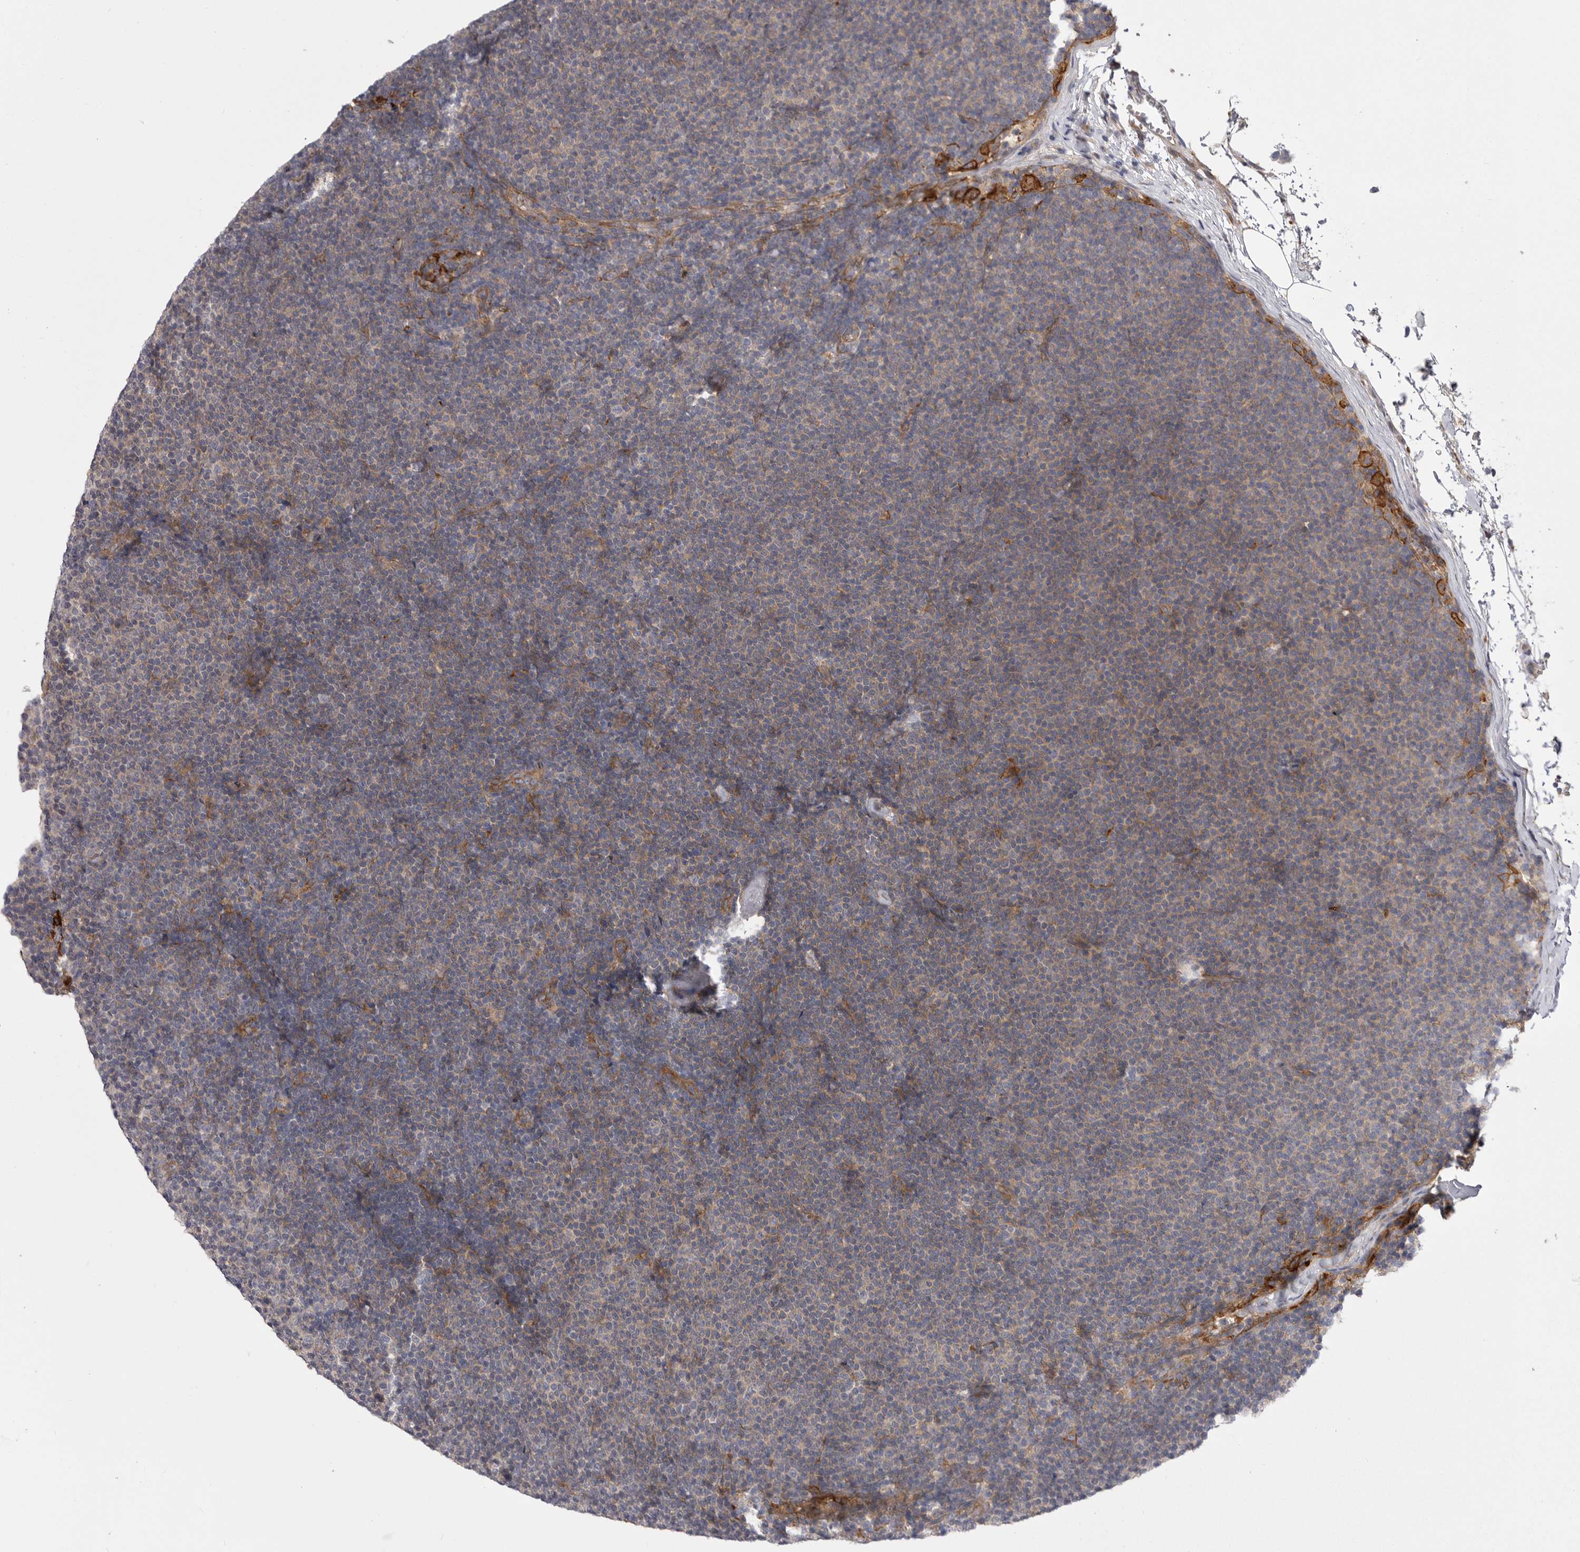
{"staining": {"intensity": "weak", "quantity": "<25%", "location": "cytoplasmic/membranous"}, "tissue": "lymphoma", "cell_type": "Tumor cells", "image_type": "cancer", "snomed": [{"axis": "morphology", "description": "Malignant lymphoma, non-Hodgkin's type, Low grade"}, {"axis": "topography", "description": "Lymph node"}], "caption": "Immunohistochemistry of human lymphoma reveals no staining in tumor cells.", "gene": "OSBPL9", "patient": {"sex": "female", "age": 53}}